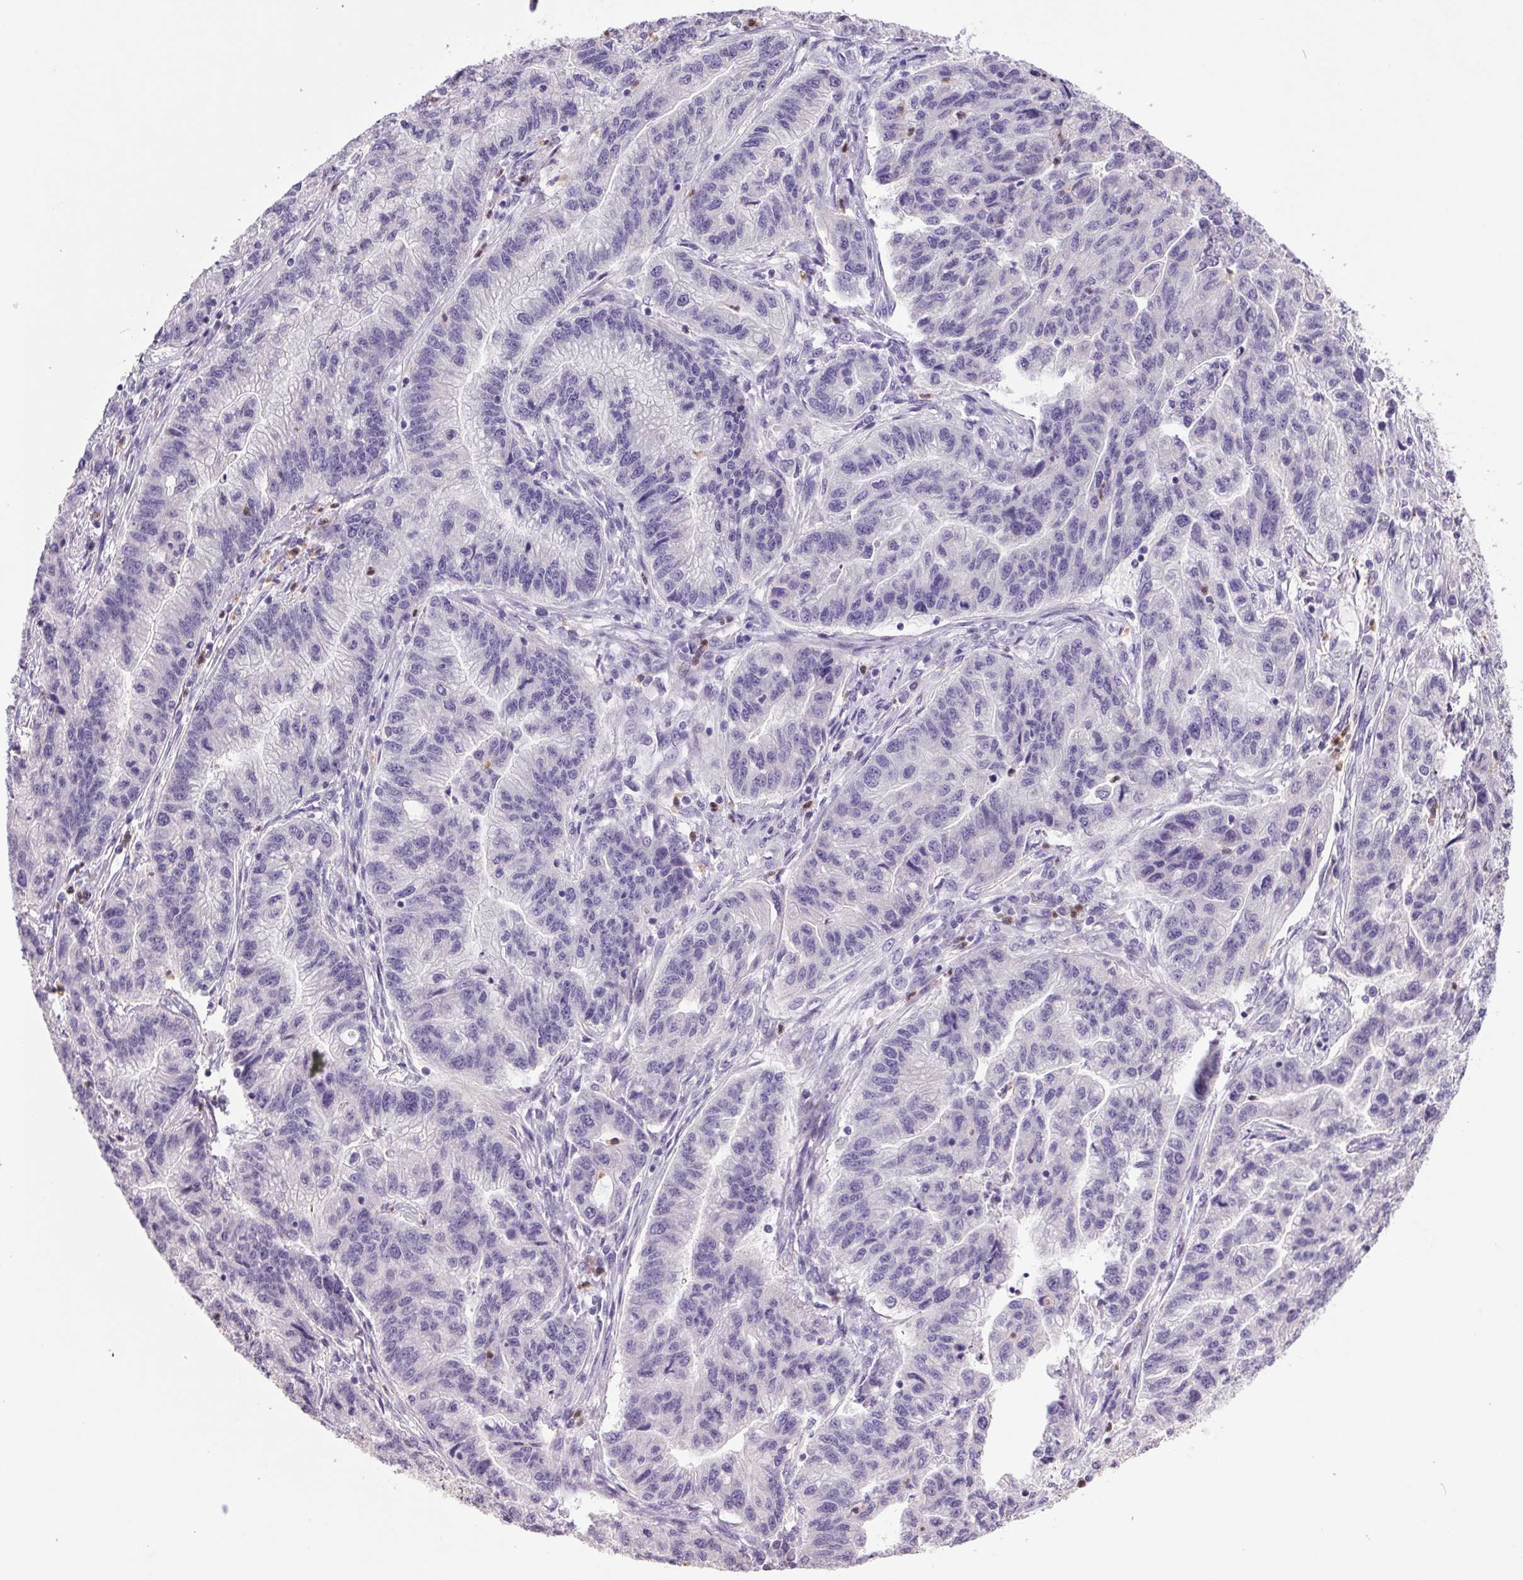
{"staining": {"intensity": "negative", "quantity": "none", "location": "none"}, "tissue": "stomach cancer", "cell_type": "Tumor cells", "image_type": "cancer", "snomed": [{"axis": "morphology", "description": "Adenocarcinoma, NOS"}, {"axis": "topography", "description": "Stomach"}], "caption": "Human stomach adenocarcinoma stained for a protein using IHC displays no staining in tumor cells.", "gene": "TRDN", "patient": {"sex": "male", "age": 83}}